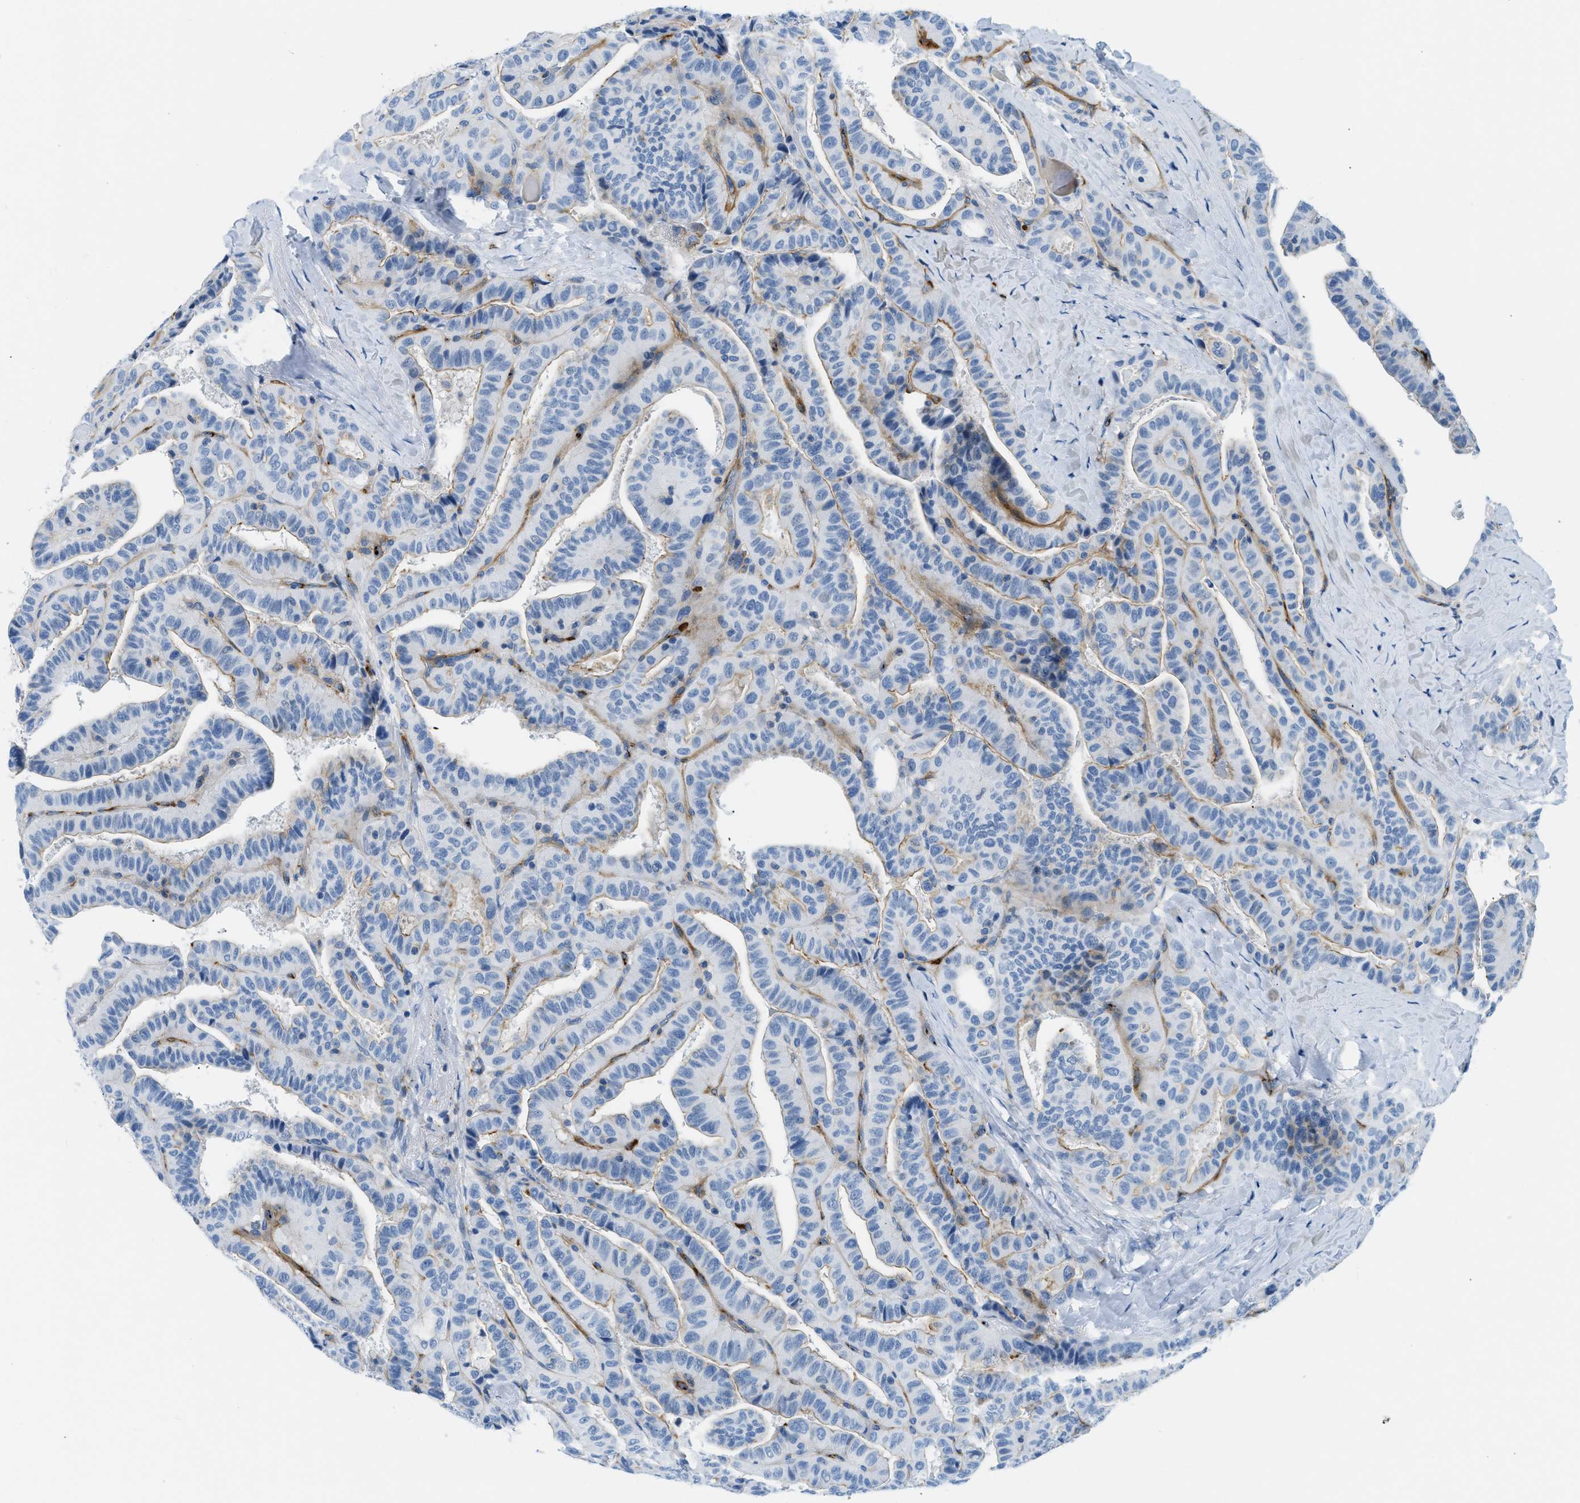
{"staining": {"intensity": "moderate", "quantity": "<25%", "location": "cytoplasmic/membranous"}, "tissue": "thyroid cancer", "cell_type": "Tumor cells", "image_type": "cancer", "snomed": [{"axis": "morphology", "description": "Papillary adenocarcinoma, NOS"}, {"axis": "topography", "description": "Thyroid gland"}], "caption": "Tumor cells demonstrate moderate cytoplasmic/membranous expression in about <25% of cells in papillary adenocarcinoma (thyroid). (brown staining indicates protein expression, while blue staining denotes nuclei).", "gene": "COL15A1", "patient": {"sex": "male", "age": 77}}